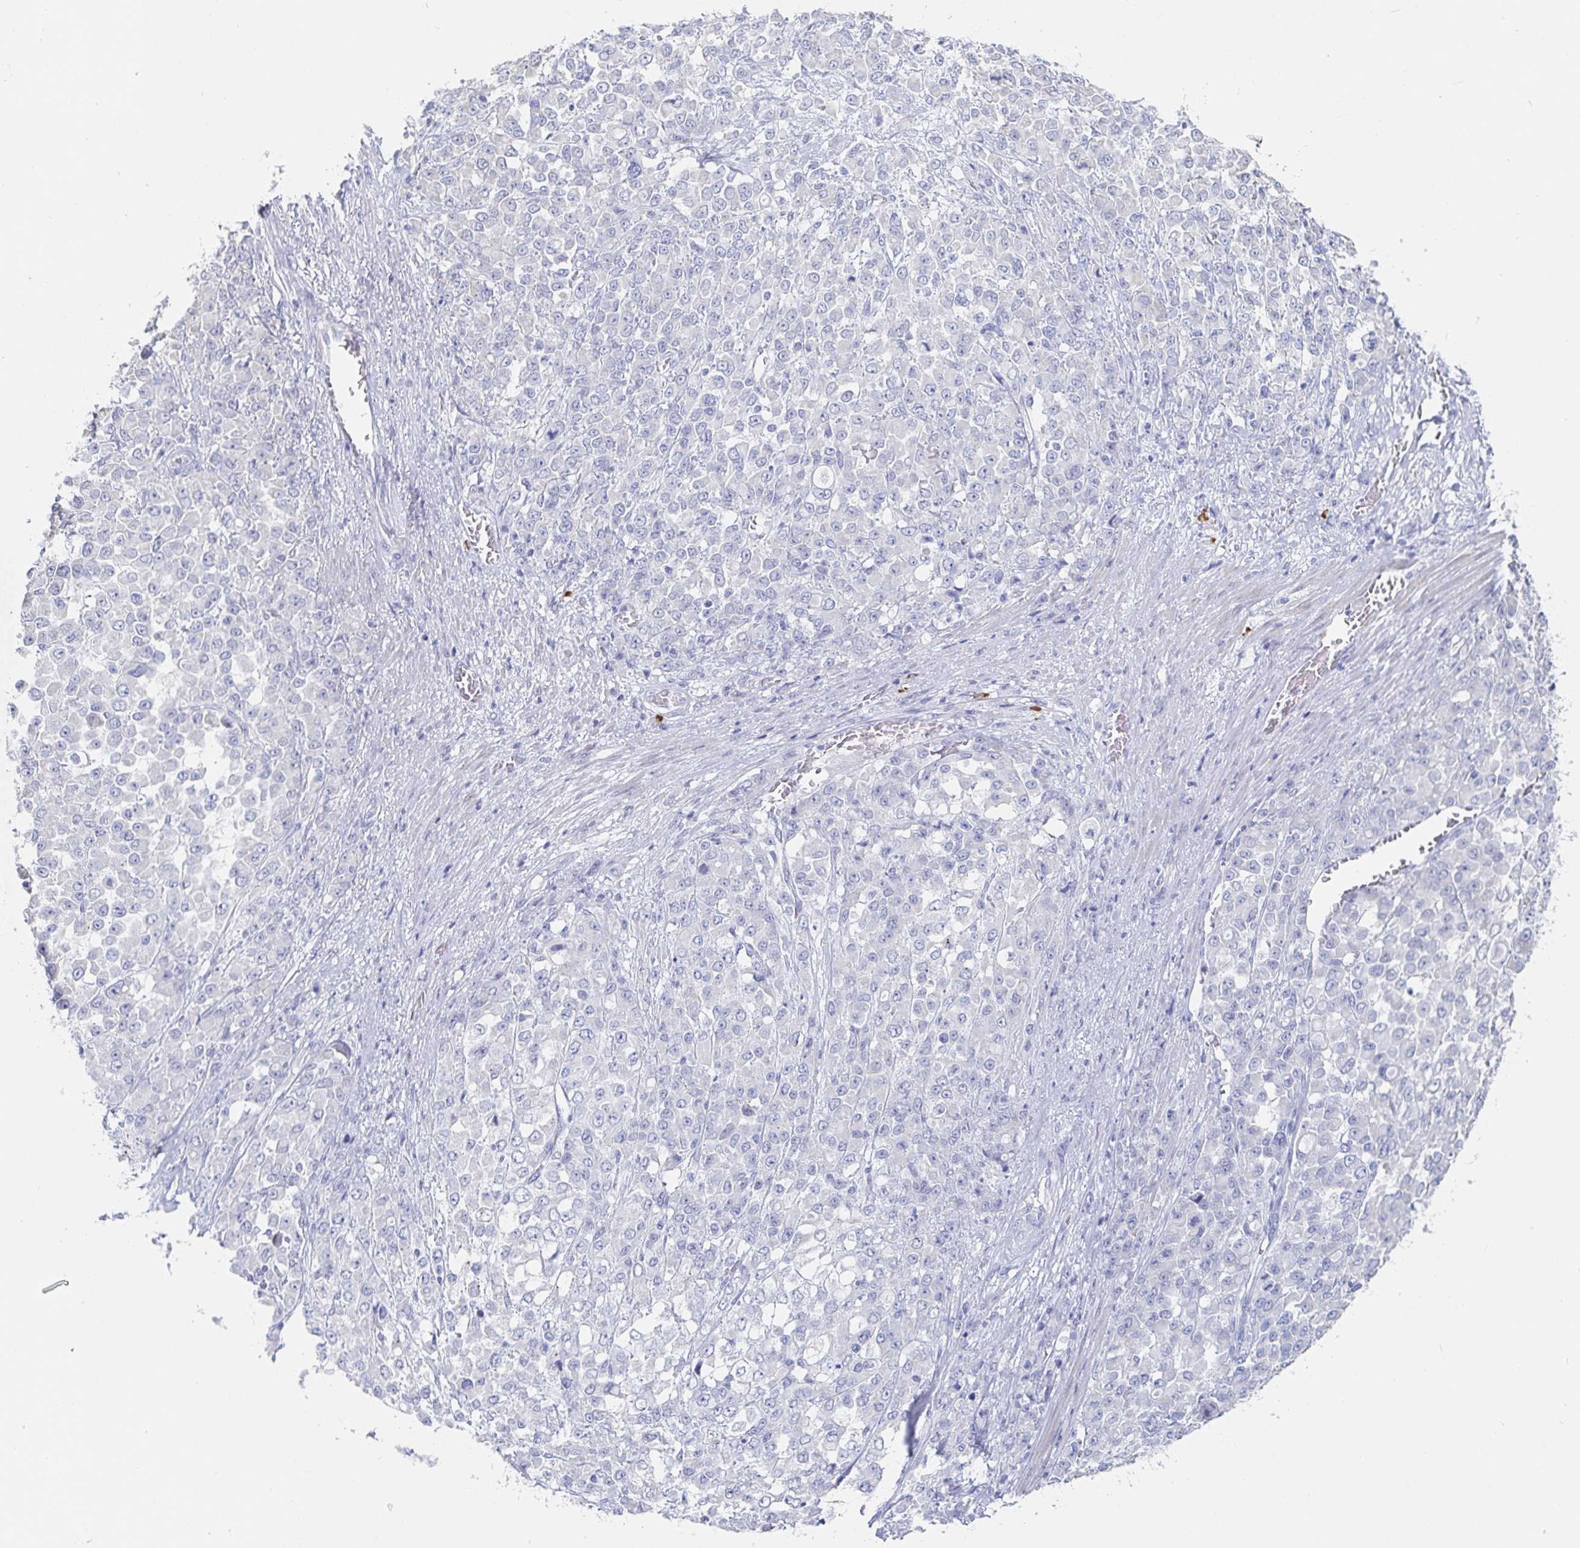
{"staining": {"intensity": "negative", "quantity": "none", "location": "none"}, "tissue": "stomach cancer", "cell_type": "Tumor cells", "image_type": "cancer", "snomed": [{"axis": "morphology", "description": "Adenocarcinoma, NOS"}, {"axis": "topography", "description": "Stomach"}], "caption": "Tumor cells are negative for brown protein staining in adenocarcinoma (stomach).", "gene": "PACSIN1", "patient": {"sex": "female", "age": 76}}